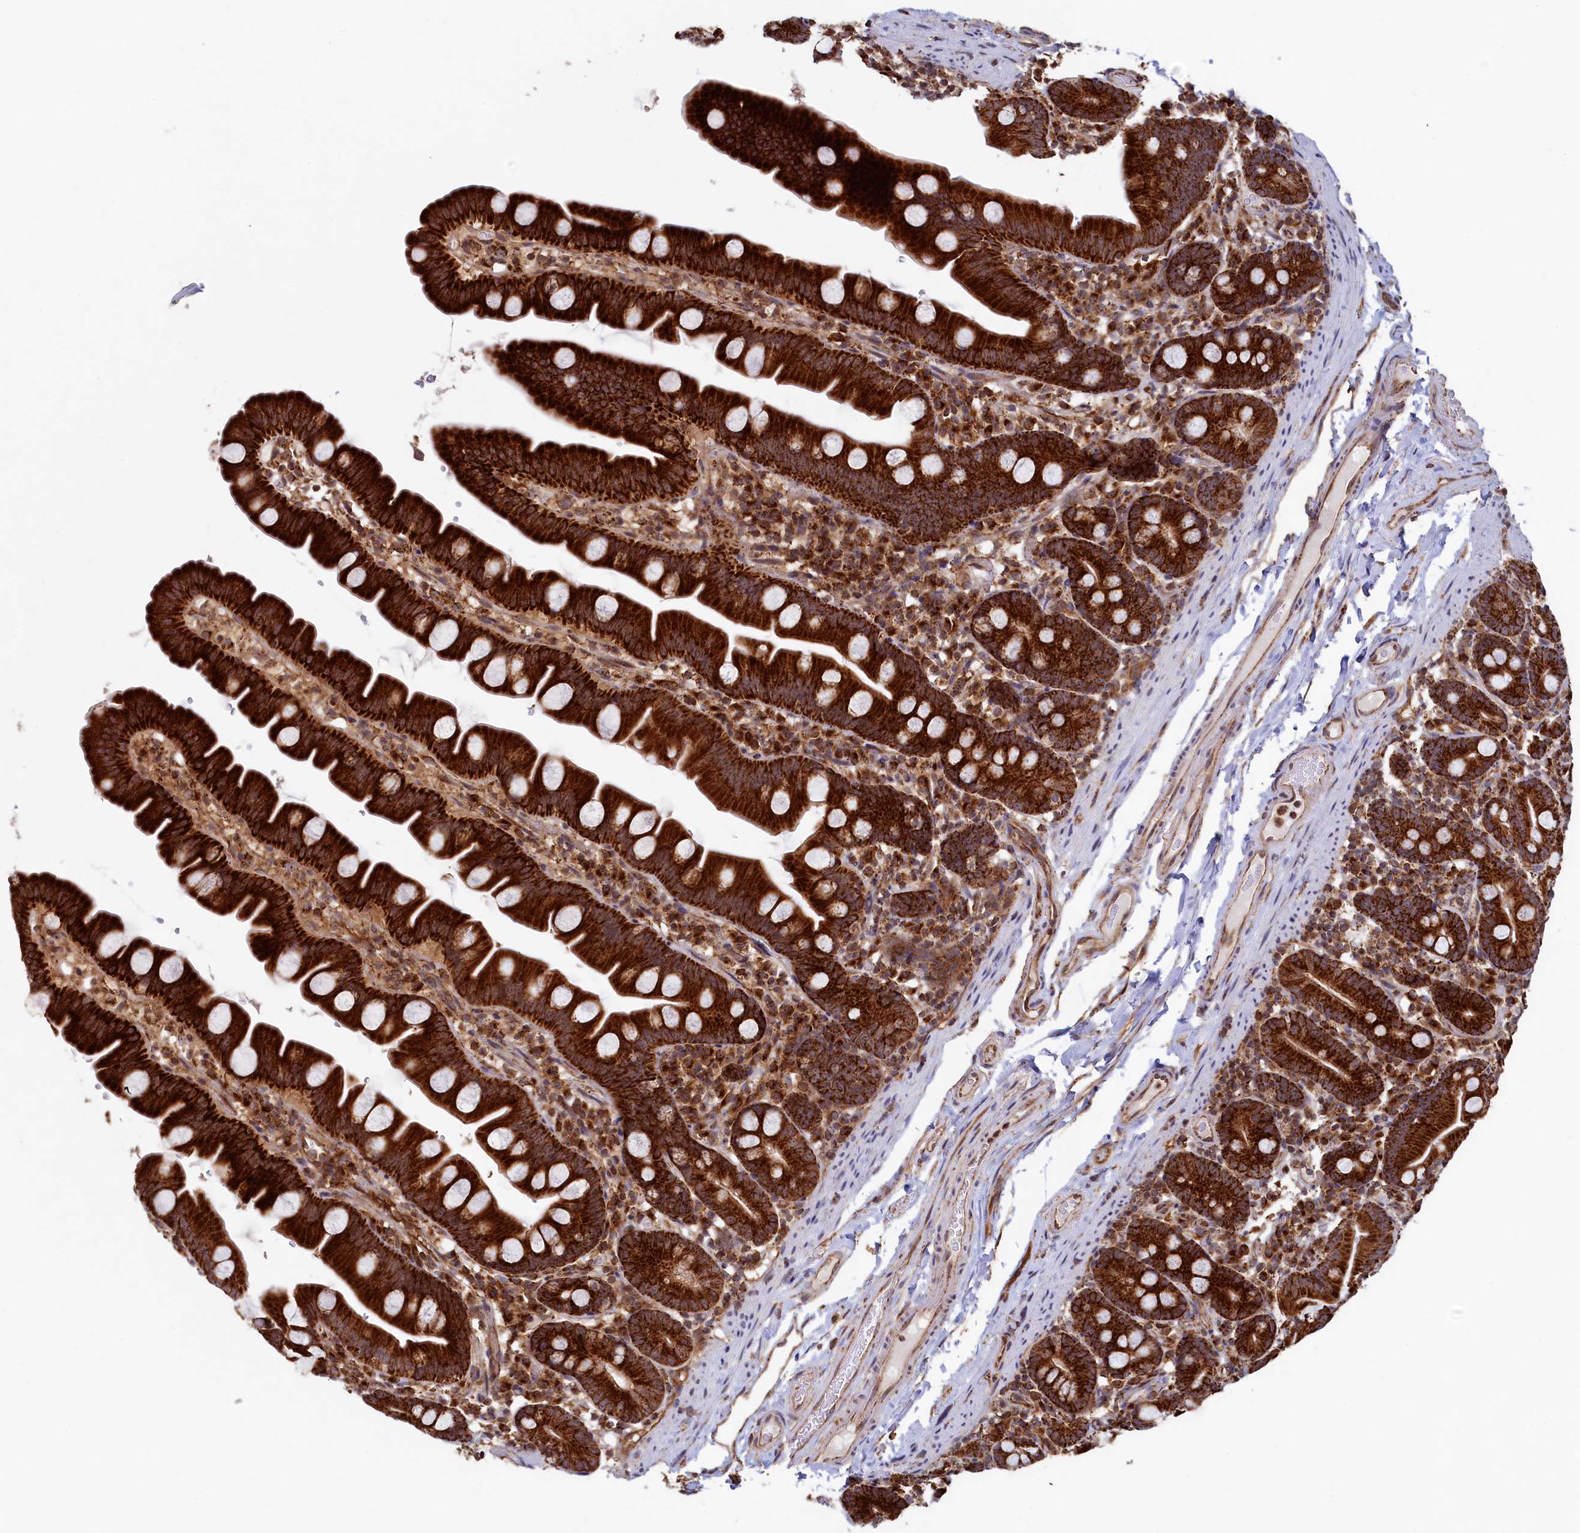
{"staining": {"intensity": "strong", "quantity": ">75%", "location": "cytoplasmic/membranous"}, "tissue": "small intestine", "cell_type": "Glandular cells", "image_type": "normal", "snomed": [{"axis": "morphology", "description": "Normal tissue, NOS"}, {"axis": "topography", "description": "Small intestine"}], "caption": "Immunohistochemistry (IHC) photomicrograph of benign human small intestine stained for a protein (brown), which reveals high levels of strong cytoplasmic/membranous staining in approximately >75% of glandular cells.", "gene": "UBE3B", "patient": {"sex": "female", "age": 68}}